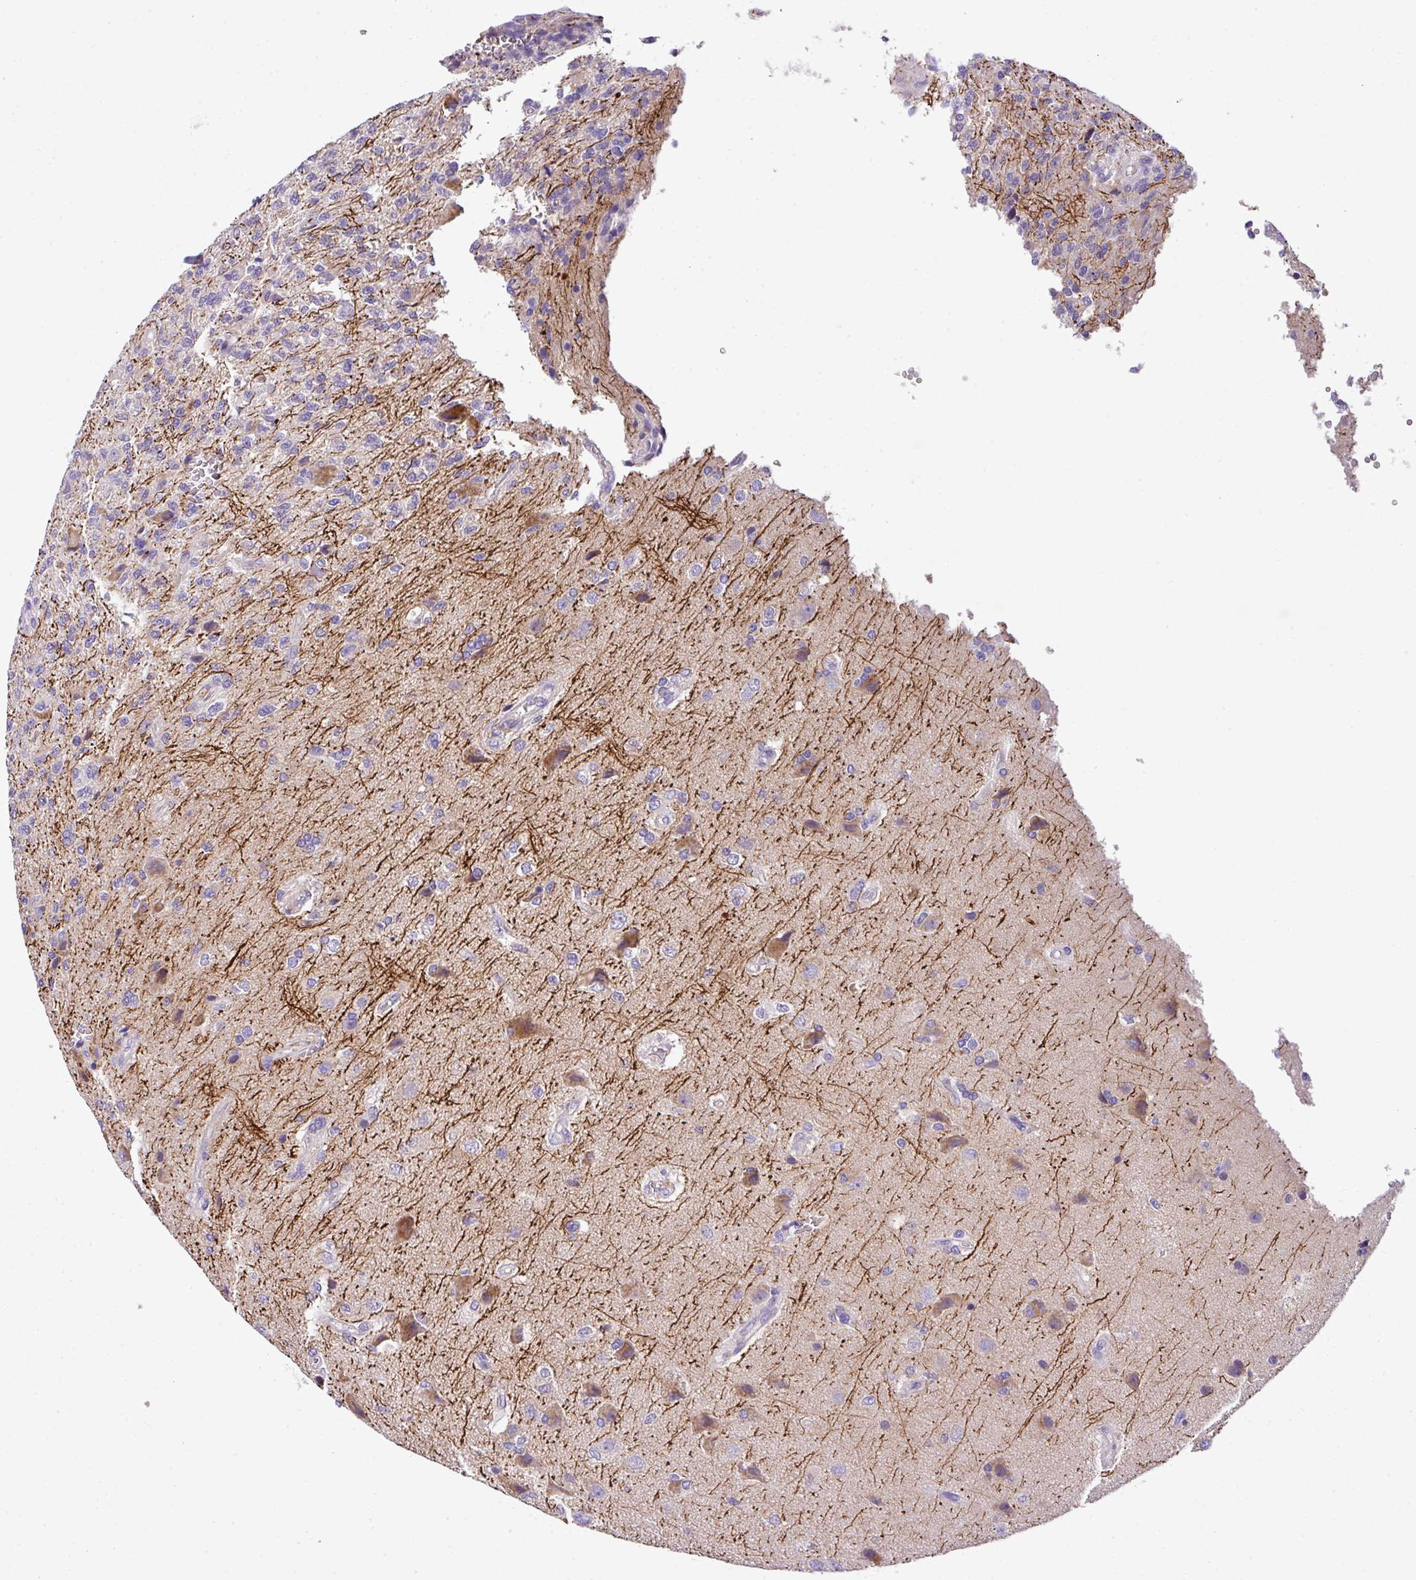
{"staining": {"intensity": "negative", "quantity": "none", "location": "none"}, "tissue": "glioma", "cell_type": "Tumor cells", "image_type": "cancer", "snomed": [{"axis": "morphology", "description": "Glioma, malignant, High grade"}, {"axis": "topography", "description": "Brain"}], "caption": "IHC of glioma displays no expression in tumor cells.", "gene": "ANXA2R", "patient": {"sex": "male", "age": 56}}